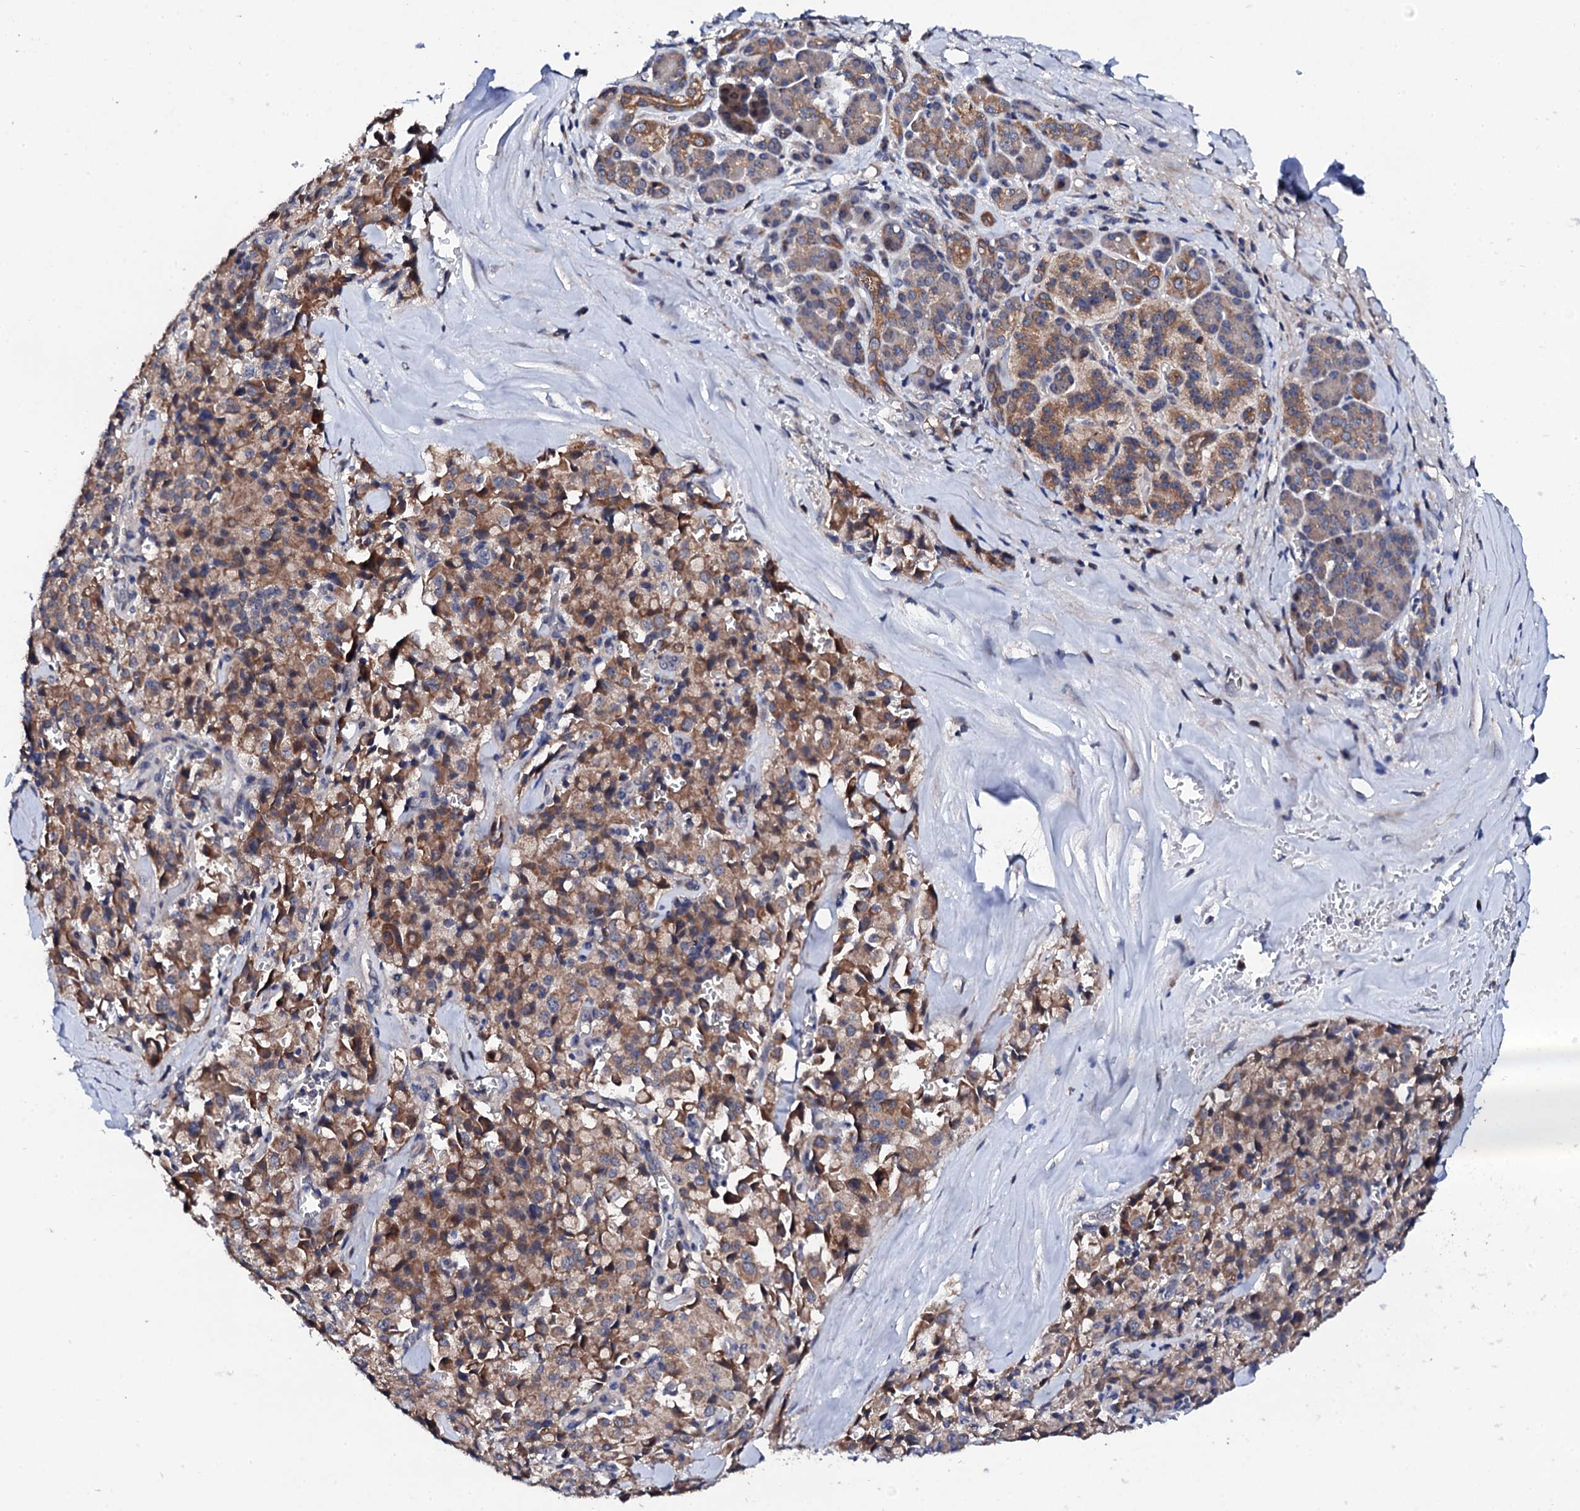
{"staining": {"intensity": "moderate", "quantity": ">75%", "location": "cytoplasmic/membranous"}, "tissue": "pancreatic cancer", "cell_type": "Tumor cells", "image_type": "cancer", "snomed": [{"axis": "morphology", "description": "Adenocarcinoma, NOS"}, {"axis": "topography", "description": "Pancreas"}], "caption": "Immunohistochemistry (DAB (3,3'-diaminobenzidine)) staining of human pancreatic cancer (adenocarcinoma) shows moderate cytoplasmic/membranous protein expression in approximately >75% of tumor cells. (DAB (3,3'-diaminobenzidine) IHC, brown staining for protein, blue staining for nuclei).", "gene": "COG4", "patient": {"sex": "male", "age": 65}}